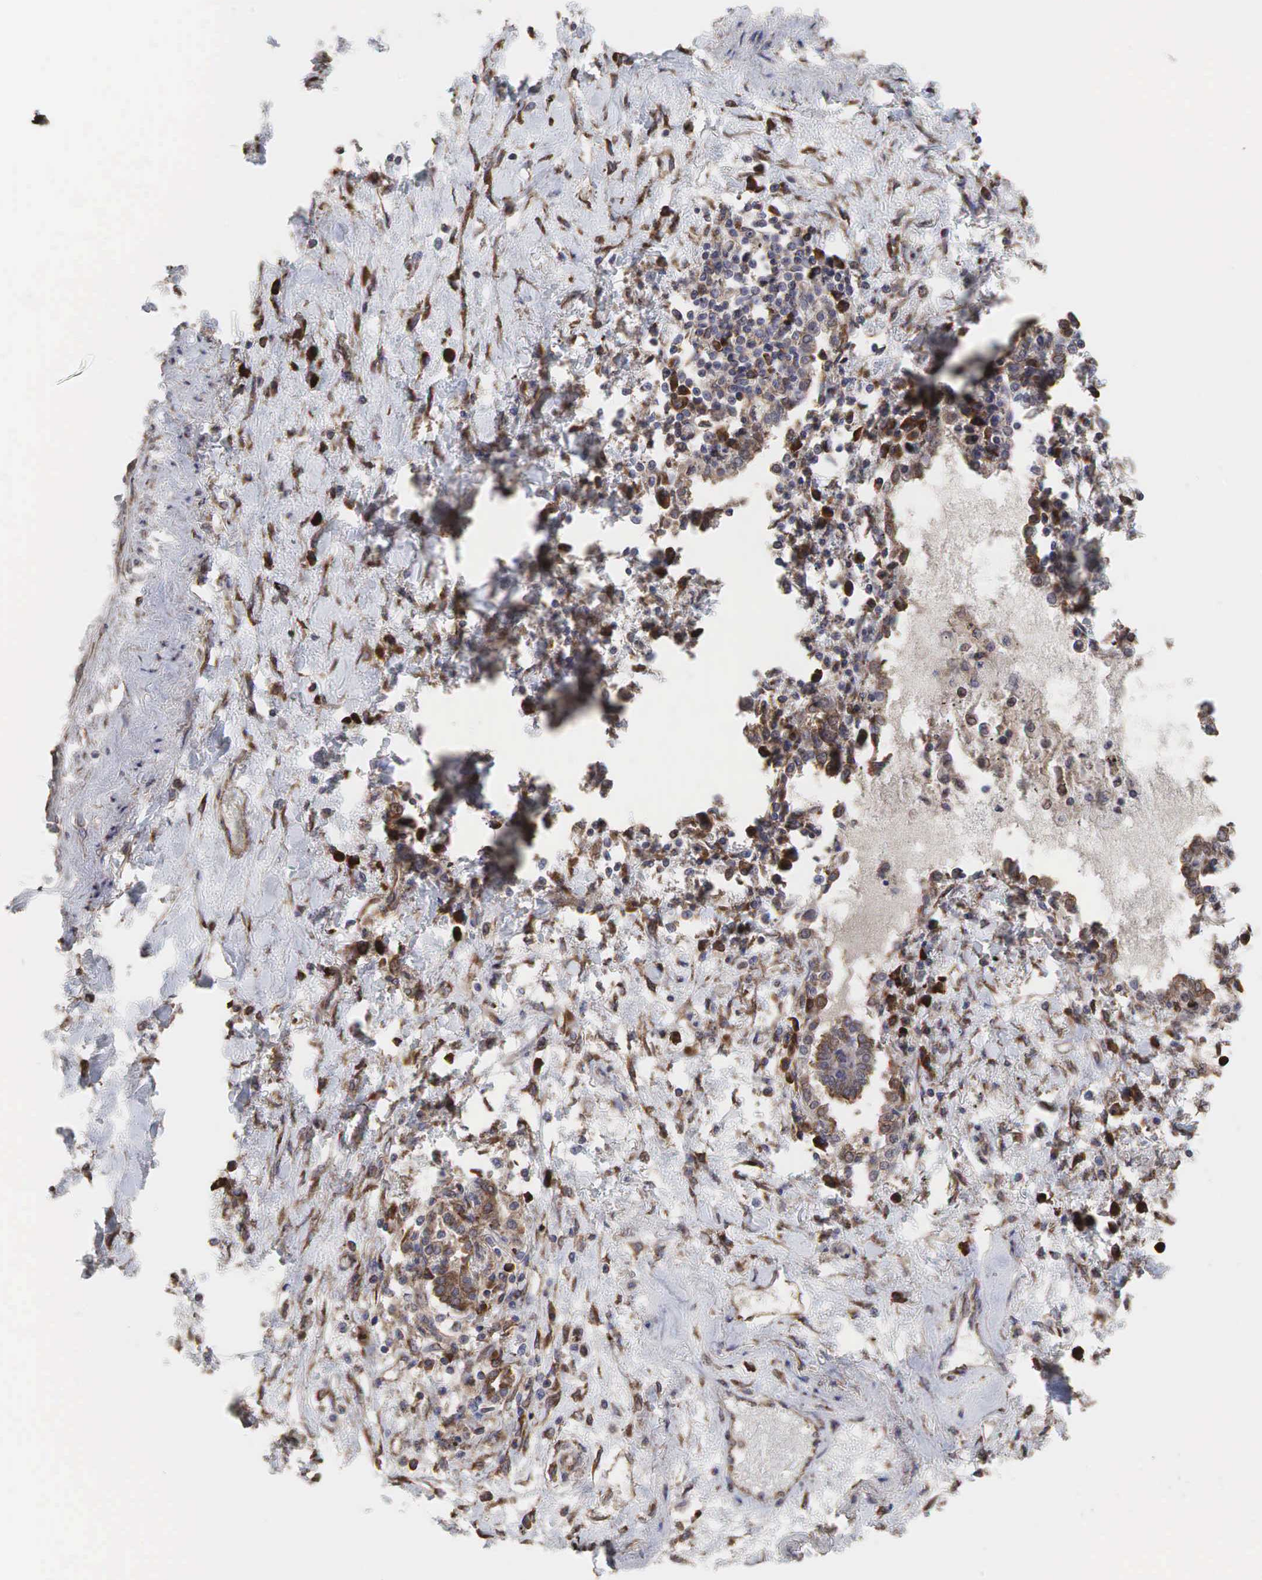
{"staining": {"intensity": "weak", "quantity": ">75%", "location": "cytoplasmic/membranous"}, "tissue": "lung cancer", "cell_type": "Tumor cells", "image_type": "cancer", "snomed": [{"axis": "morphology", "description": "Adenocarcinoma, NOS"}, {"axis": "topography", "description": "Lung"}], "caption": "Tumor cells reveal weak cytoplasmic/membranous positivity in about >75% of cells in lung cancer (adenocarcinoma).", "gene": "PABPC5", "patient": {"sex": "male", "age": 60}}